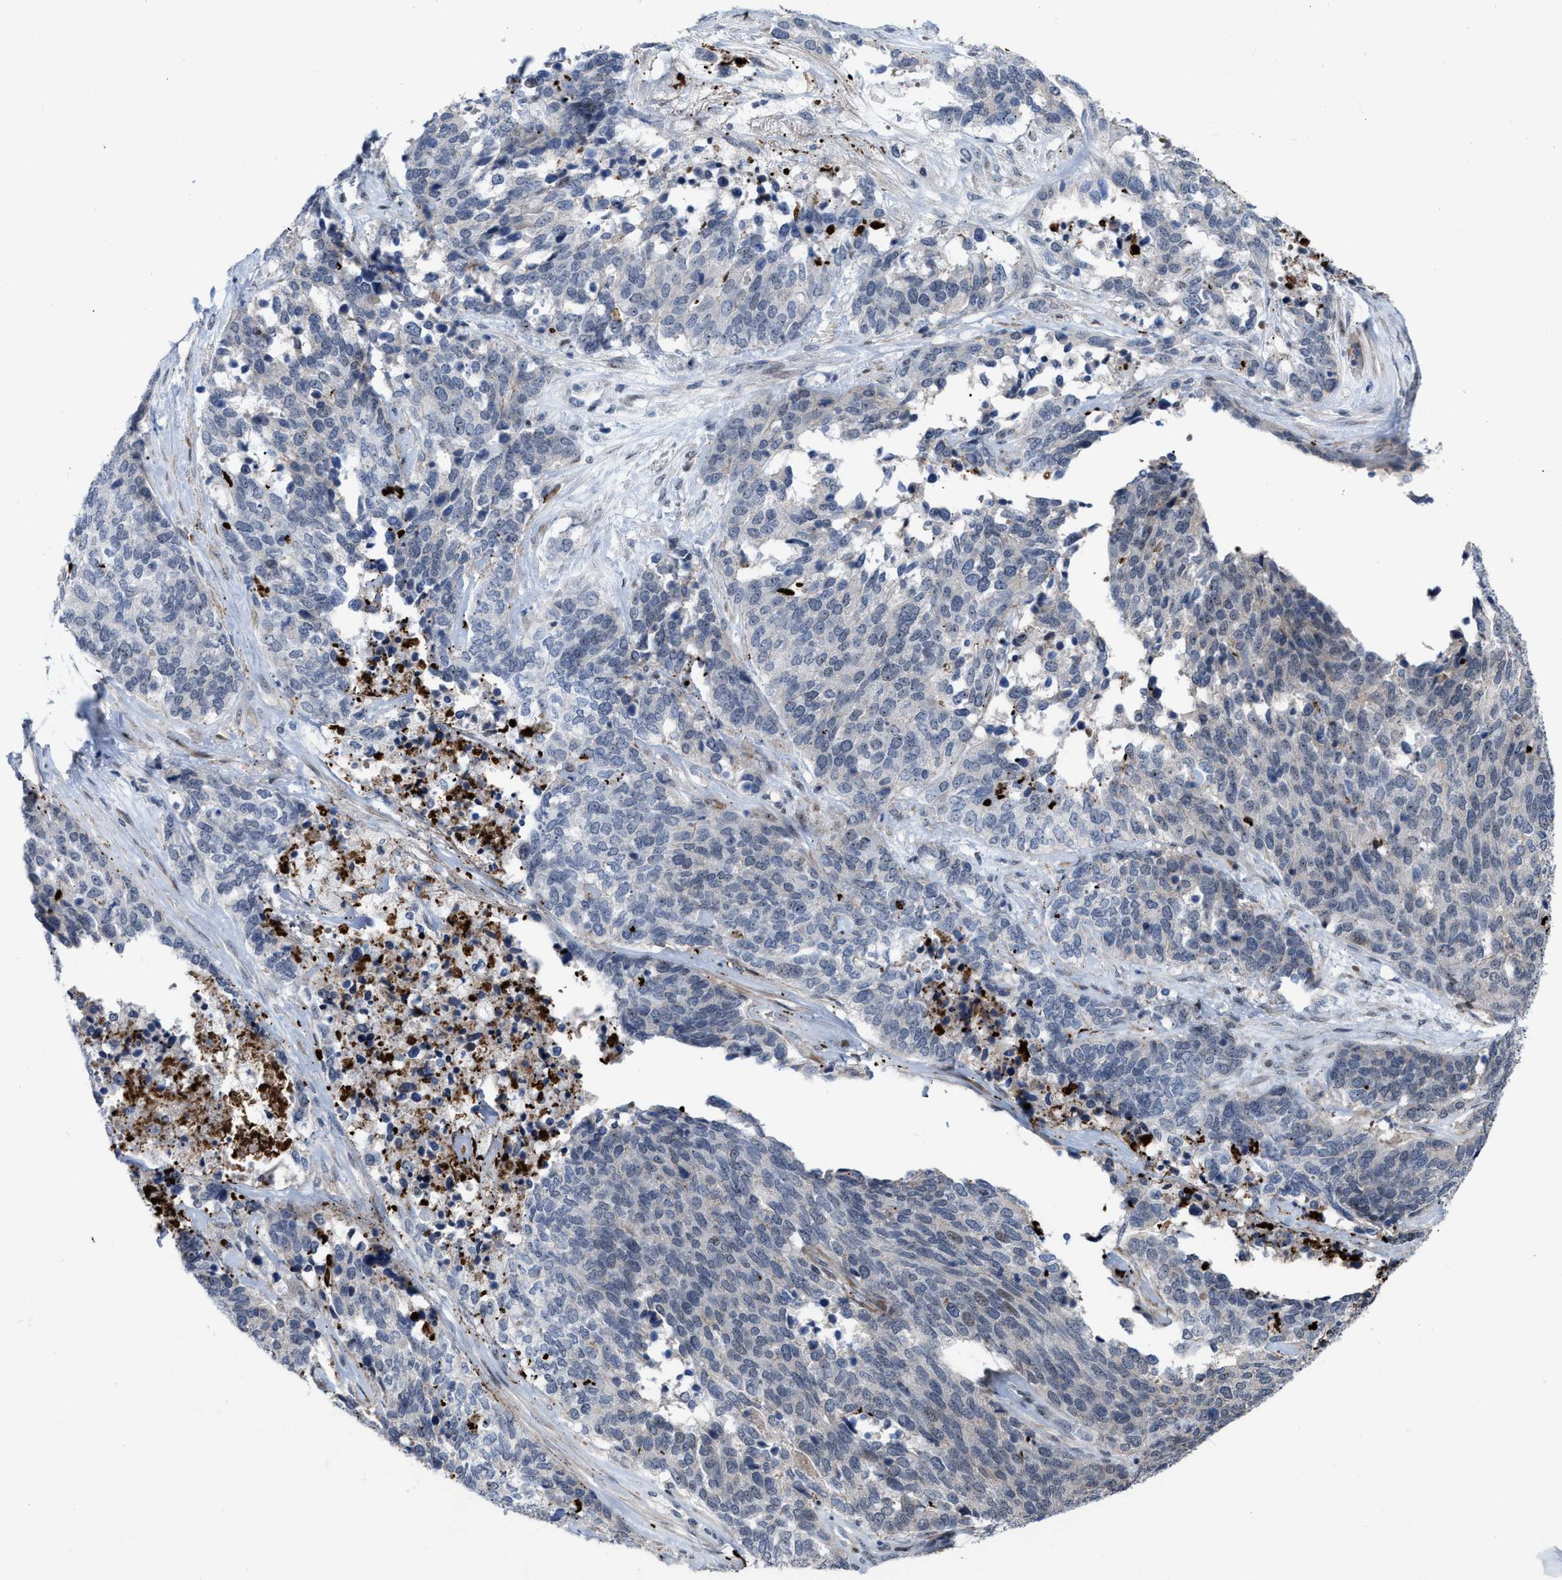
{"staining": {"intensity": "weak", "quantity": "<25%", "location": "cytoplasmic/membranous,nuclear"}, "tissue": "ovarian cancer", "cell_type": "Tumor cells", "image_type": "cancer", "snomed": [{"axis": "morphology", "description": "Cystadenocarcinoma, serous, NOS"}, {"axis": "topography", "description": "Ovary"}], "caption": "This is a photomicrograph of immunohistochemistry (IHC) staining of ovarian serous cystadenocarcinoma, which shows no expression in tumor cells. (Brightfield microscopy of DAB (3,3'-diaminobenzidine) immunohistochemistry (IHC) at high magnification).", "gene": "POLR1F", "patient": {"sex": "female", "age": 44}}